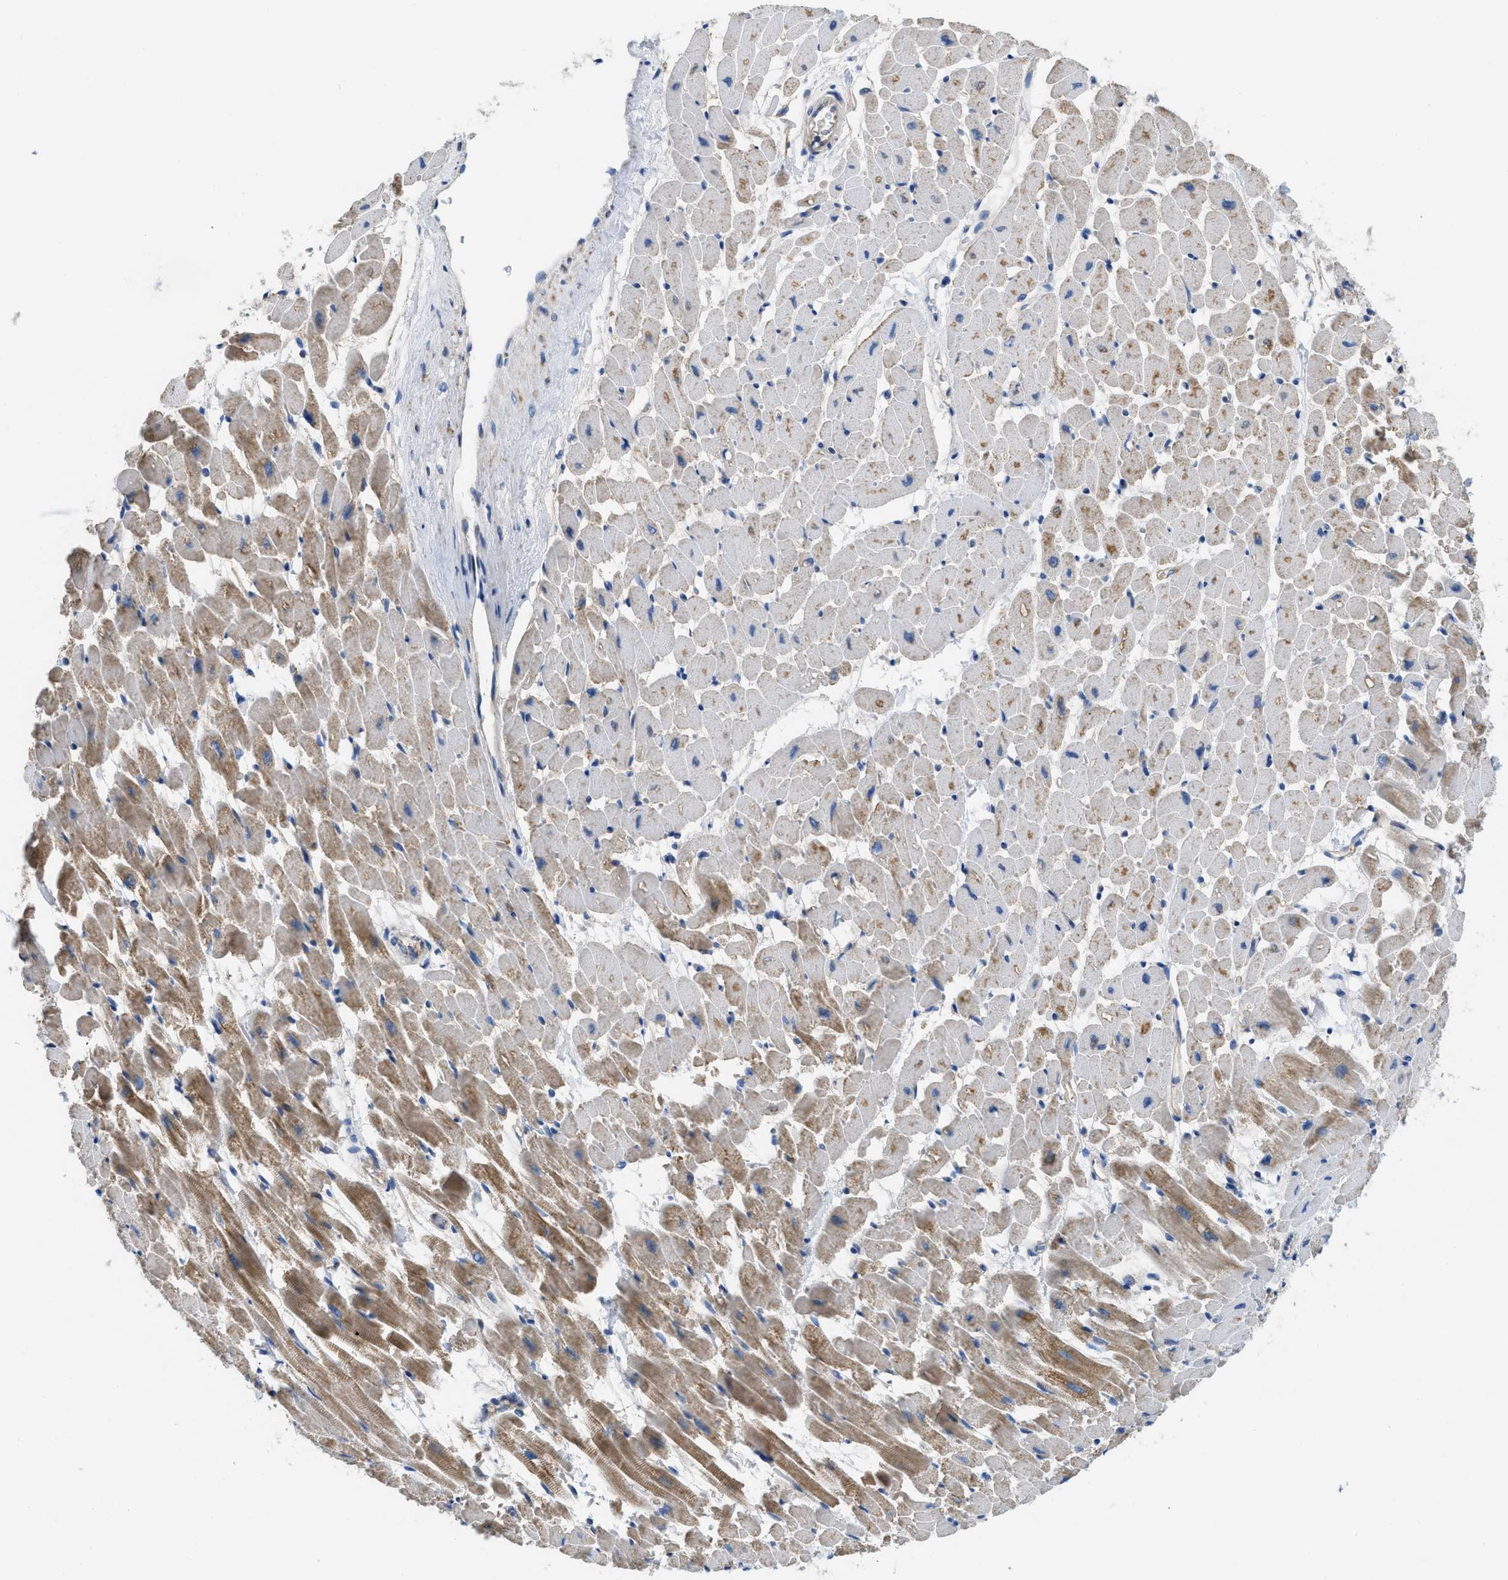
{"staining": {"intensity": "moderate", "quantity": ">75%", "location": "cytoplasmic/membranous"}, "tissue": "heart muscle", "cell_type": "Cardiomyocytes", "image_type": "normal", "snomed": [{"axis": "morphology", "description": "Normal tissue, NOS"}, {"axis": "topography", "description": "Heart"}], "caption": "High-power microscopy captured an immunohistochemistry (IHC) image of normal heart muscle, revealing moderate cytoplasmic/membranous staining in about >75% of cardiomyocytes. (IHC, brightfield microscopy, high magnification).", "gene": "SLC25A13", "patient": {"sex": "male", "age": 45}}